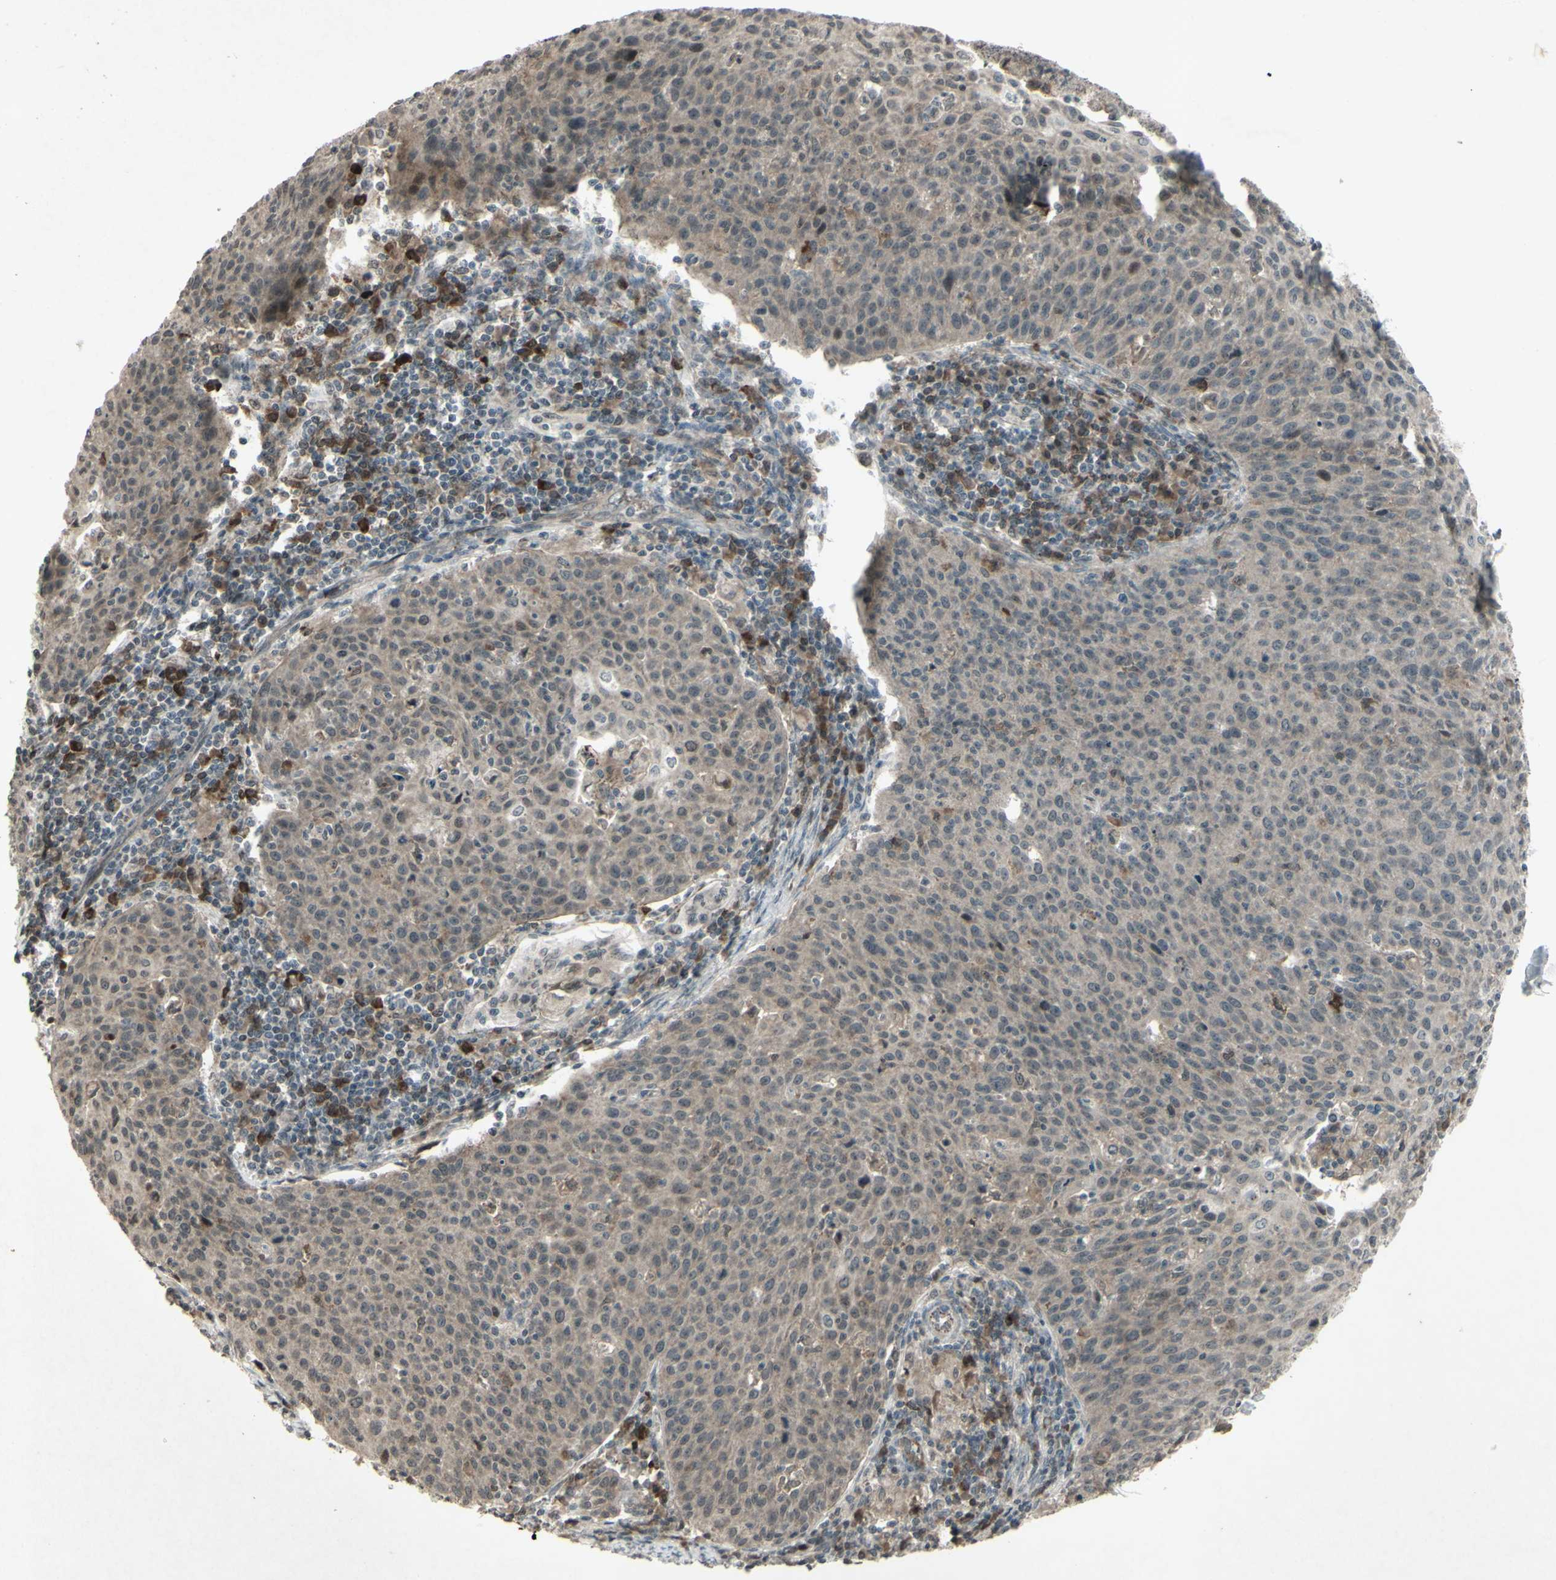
{"staining": {"intensity": "weak", "quantity": ">75%", "location": "cytoplasmic/membranous"}, "tissue": "cervical cancer", "cell_type": "Tumor cells", "image_type": "cancer", "snomed": [{"axis": "morphology", "description": "Squamous cell carcinoma, NOS"}, {"axis": "topography", "description": "Cervix"}], "caption": "Immunohistochemical staining of human cervical cancer (squamous cell carcinoma) shows weak cytoplasmic/membranous protein expression in approximately >75% of tumor cells.", "gene": "BLNK", "patient": {"sex": "female", "age": 38}}